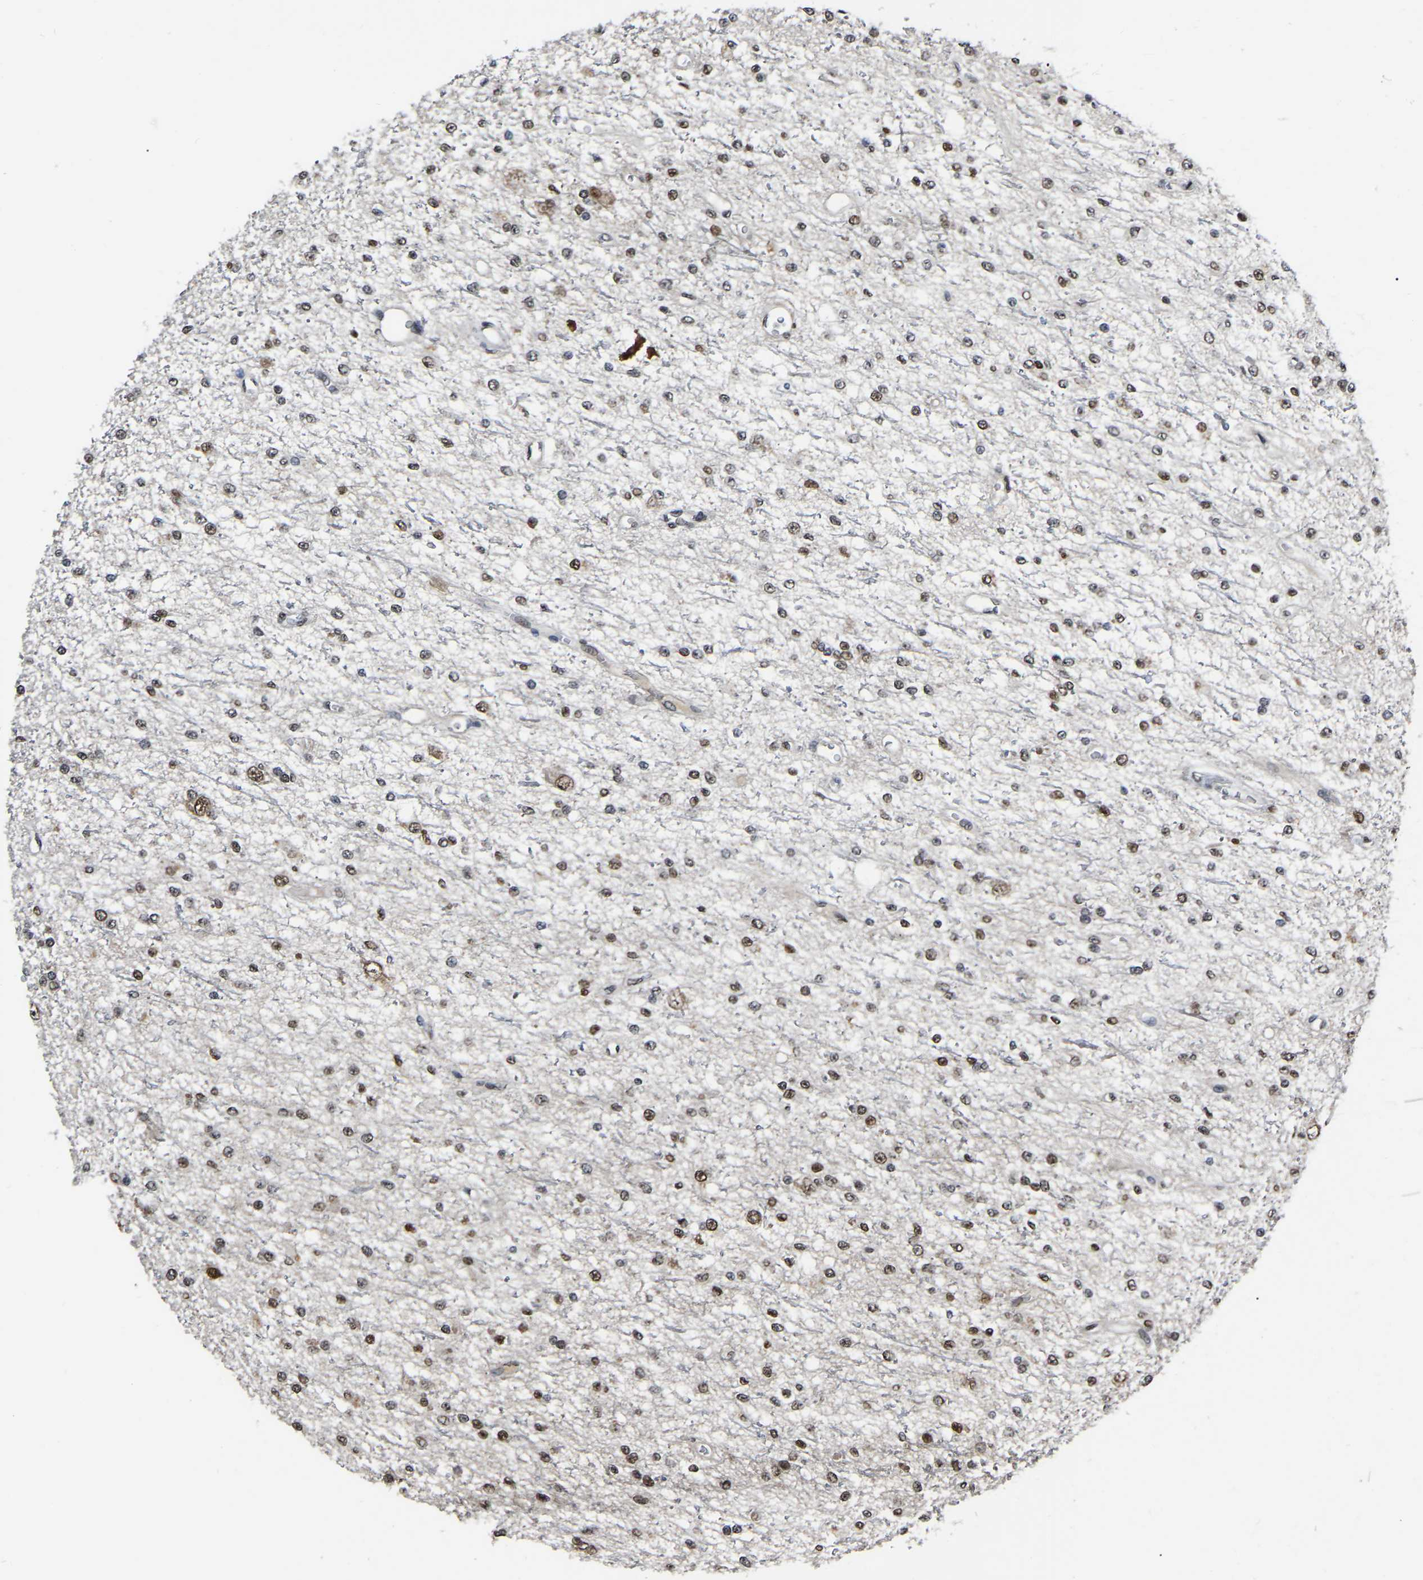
{"staining": {"intensity": "moderate", "quantity": ">75%", "location": "nuclear"}, "tissue": "glioma", "cell_type": "Tumor cells", "image_type": "cancer", "snomed": [{"axis": "morphology", "description": "Glioma, malignant, Low grade"}, {"axis": "topography", "description": "Brain"}], "caption": "Immunohistochemical staining of human glioma displays medium levels of moderate nuclear protein expression in about >75% of tumor cells. The staining was performed using DAB to visualize the protein expression in brown, while the nuclei were stained in blue with hematoxylin (Magnification: 20x).", "gene": "TRIM35", "patient": {"sex": "male", "age": 38}}